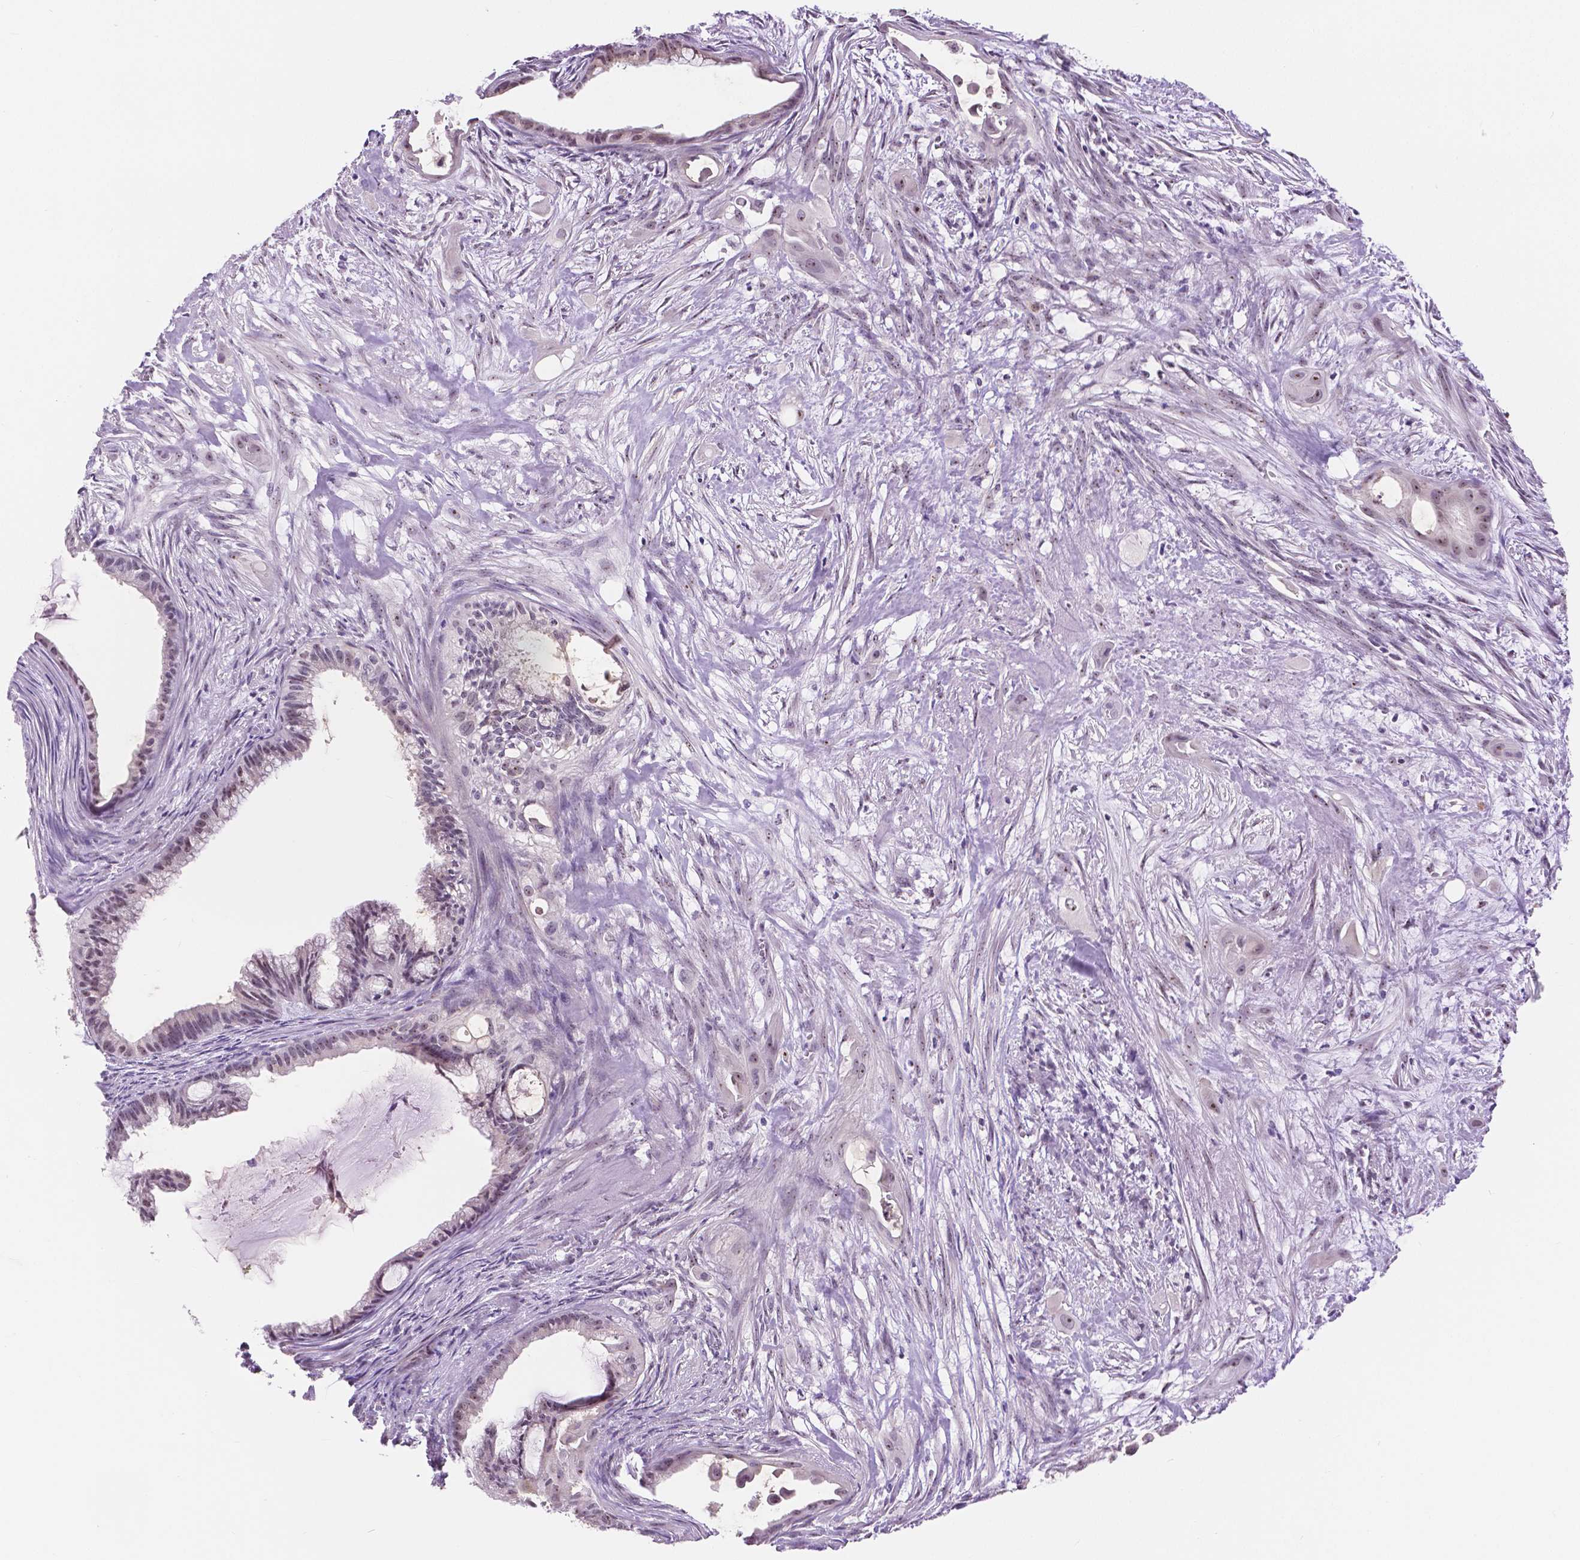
{"staining": {"intensity": "weak", "quantity": "25%-75%", "location": "nuclear"}, "tissue": "endometrial cancer", "cell_type": "Tumor cells", "image_type": "cancer", "snomed": [{"axis": "morphology", "description": "Adenocarcinoma, NOS"}, {"axis": "topography", "description": "Endometrium"}], "caption": "Adenocarcinoma (endometrial) stained with IHC exhibits weak nuclear expression in approximately 25%-75% of tumor cells. The protein of interest is shown in brown color, while the nuclei are stained blue.", "gene": "NHP2", "patient": {"sex": "female", "age": 86}}